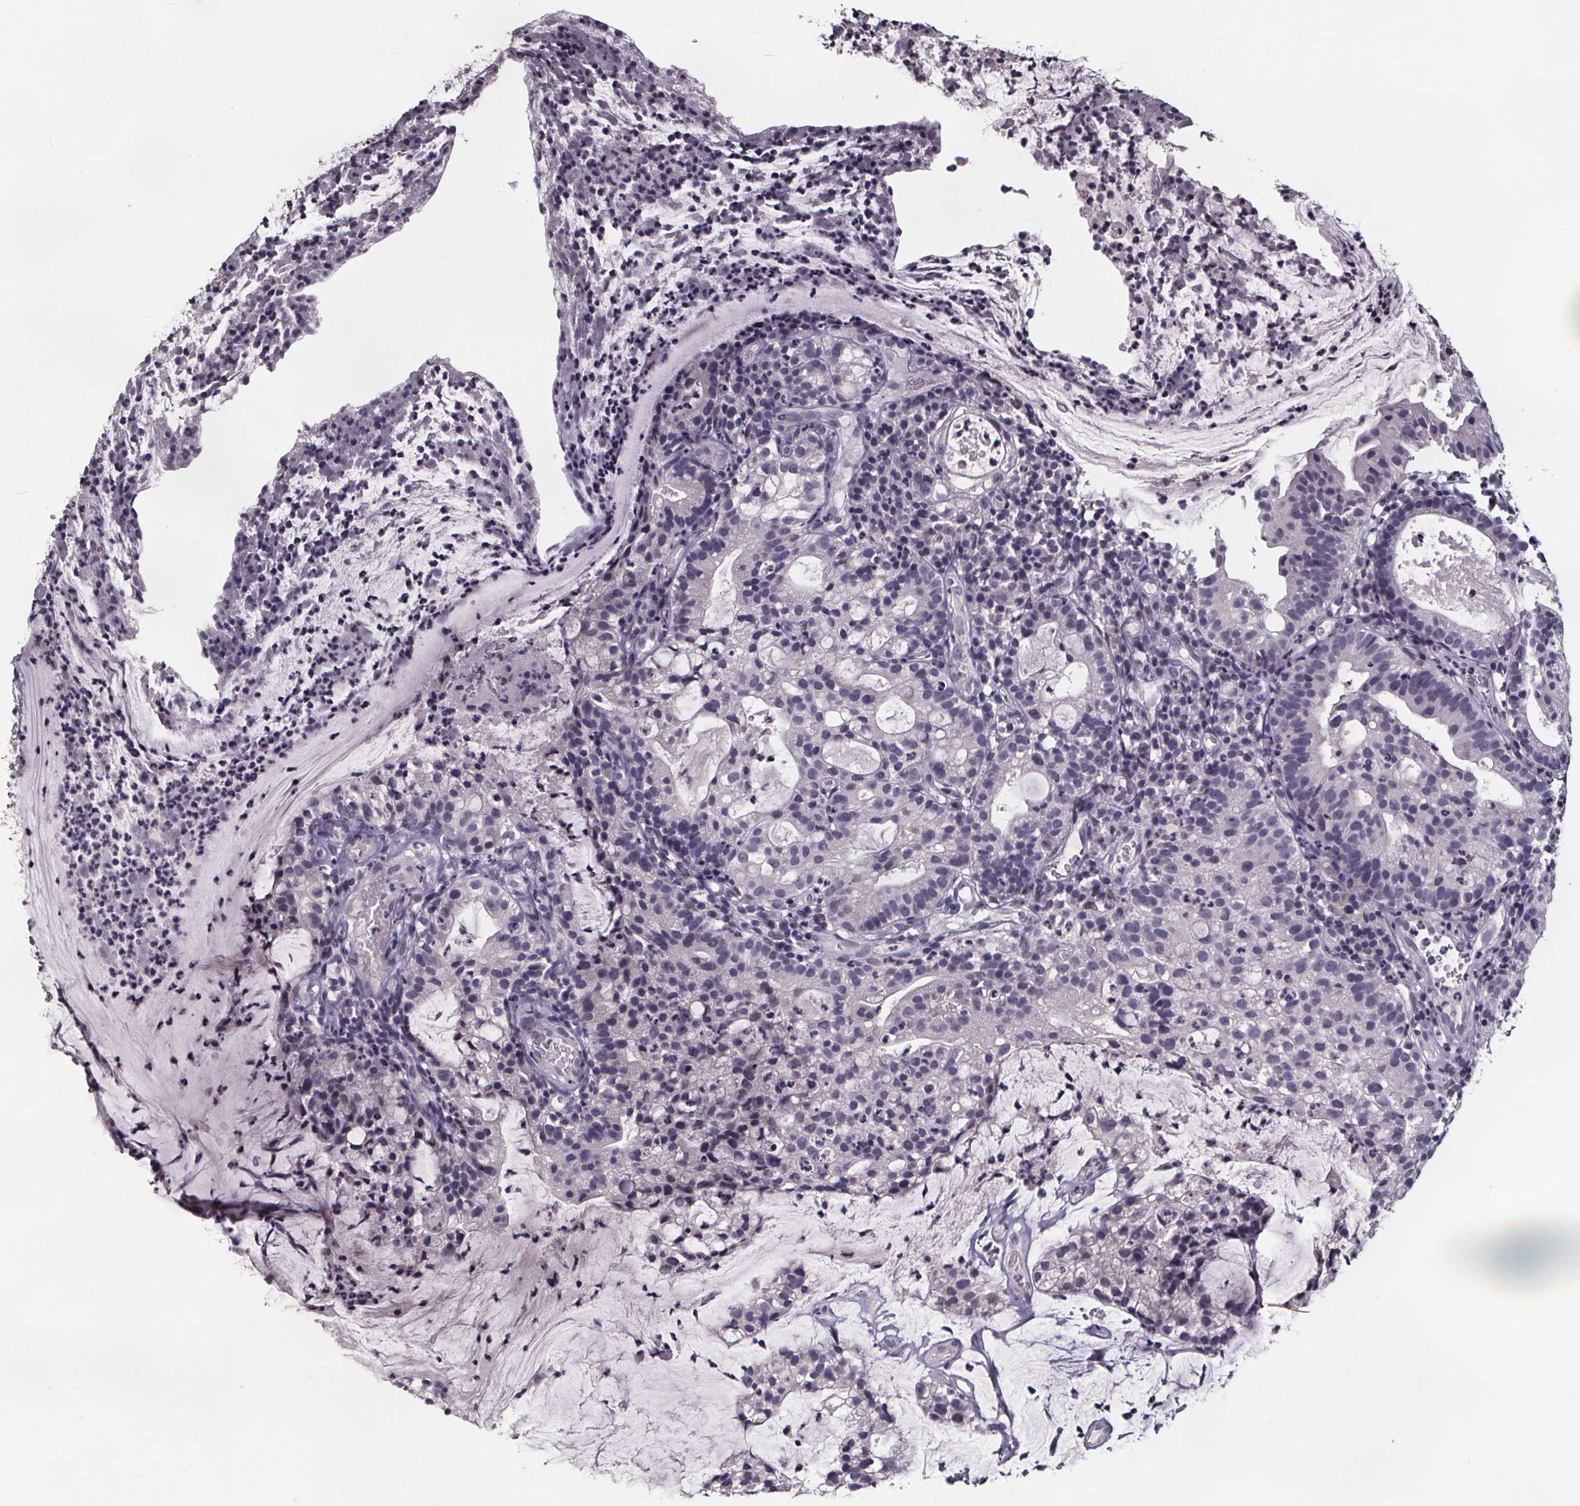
{"staining": {"intensity": "negative", "quantity": "none", "location": "none"}, "tissue": "cervical cancer", "cell_type": "Tumor cells", "image_type": "cancer", "snomed": [{"axis": "morphology", "description": "Adenocarcinoma, NOS"}, {"axis": "topography", "description": "Cervix"}], "caption": "Micrograph shows no protein expression in tumor cells of cervical cancer tissue.", "gene": "AR", "patient": {"sex": "female", "age": 41}}